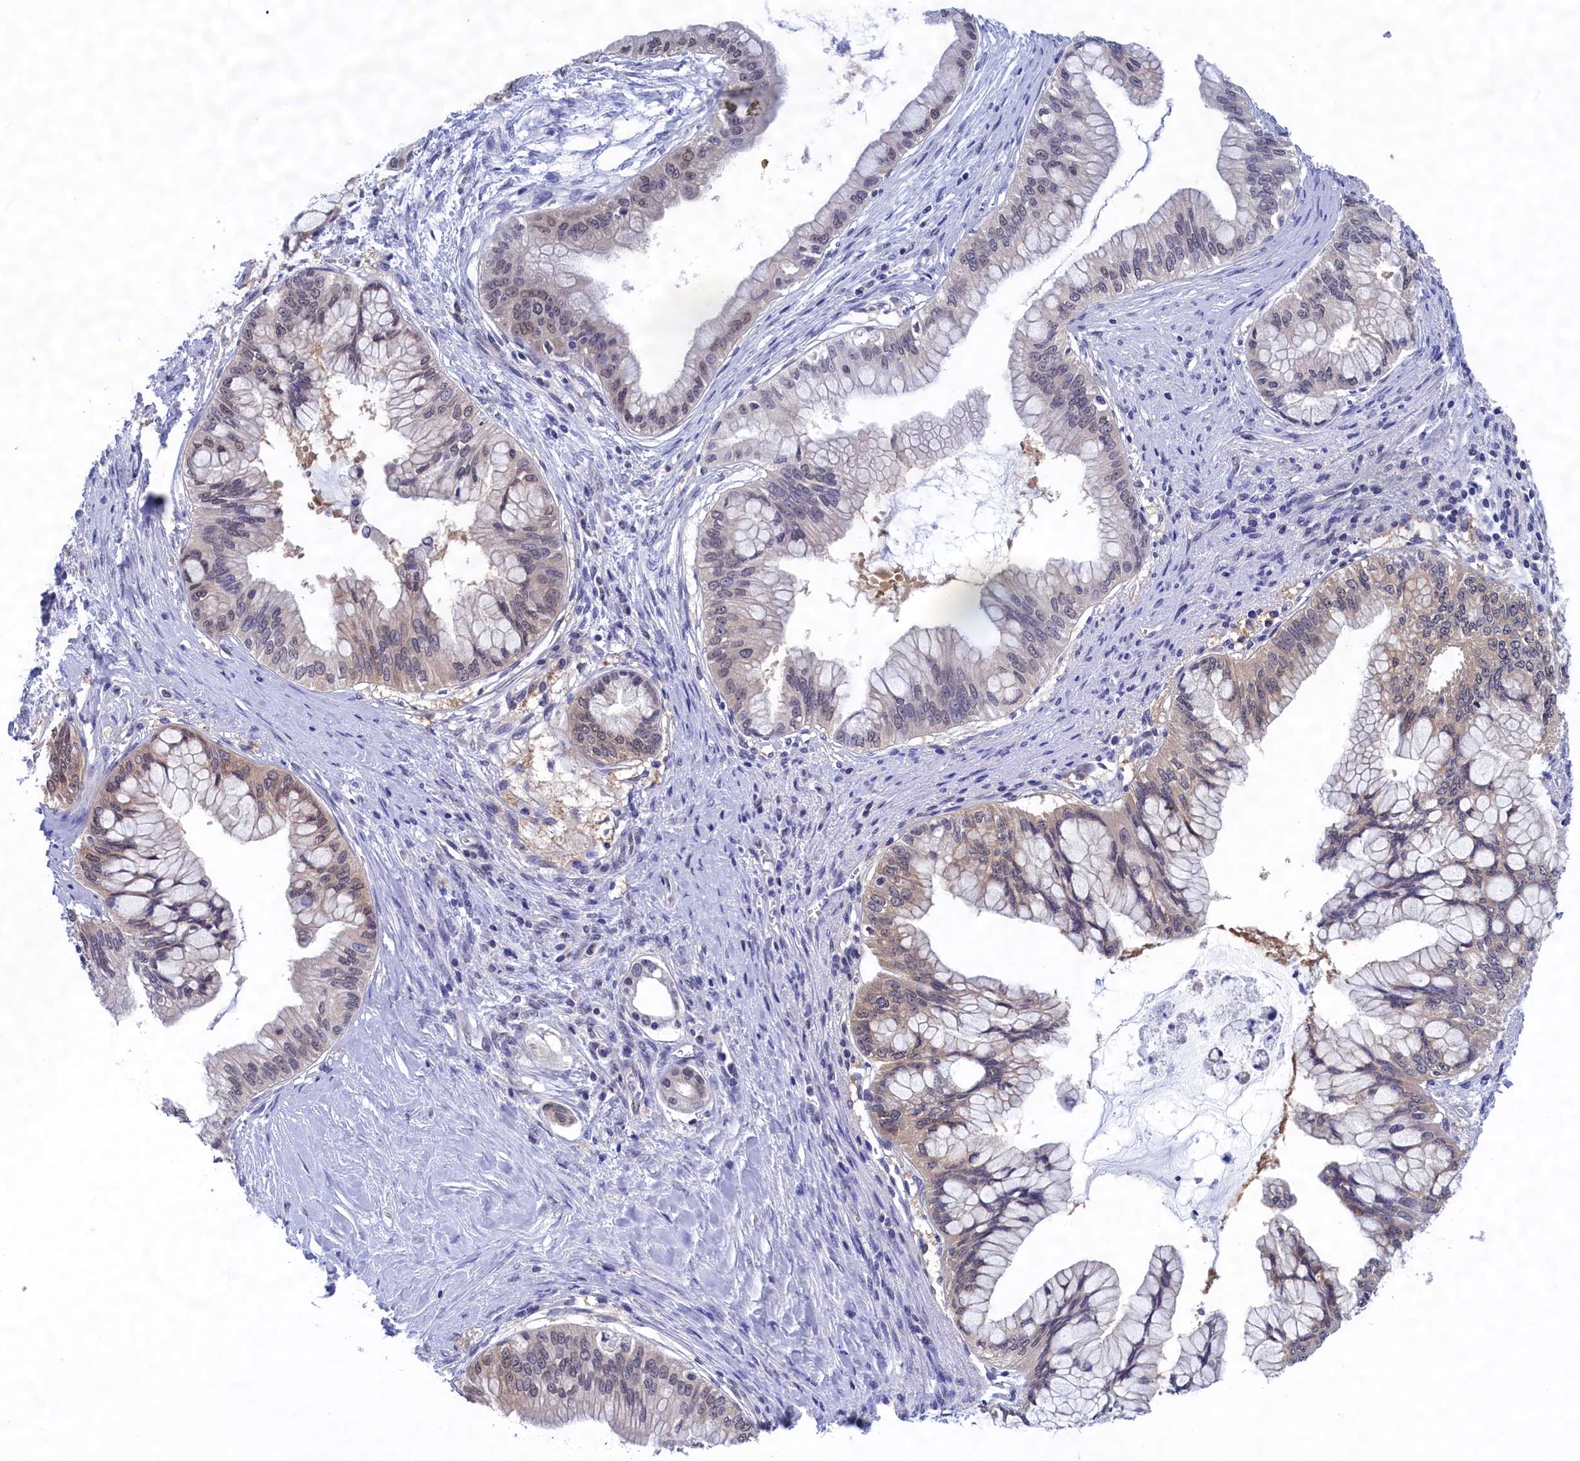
{"staining": {"intensity": "negative", "quantity": "none", "location": "none"}, "tissue": "pancreatic cancer", "cell_type": "Tumor cells", "image_type": "cancer", "snomed": [{"axis": "morphology", "description": "Adenocarcinoma, NOS"}, {"axis": "topography", "description": "Pancreas"}], "caption": "Photomicrograph shows no protein positivity in tumor cells of adenocarcinoma (pancreatic) tissue.", "gene": "PGP", "patient": {"sex": "male", "age": 46}}